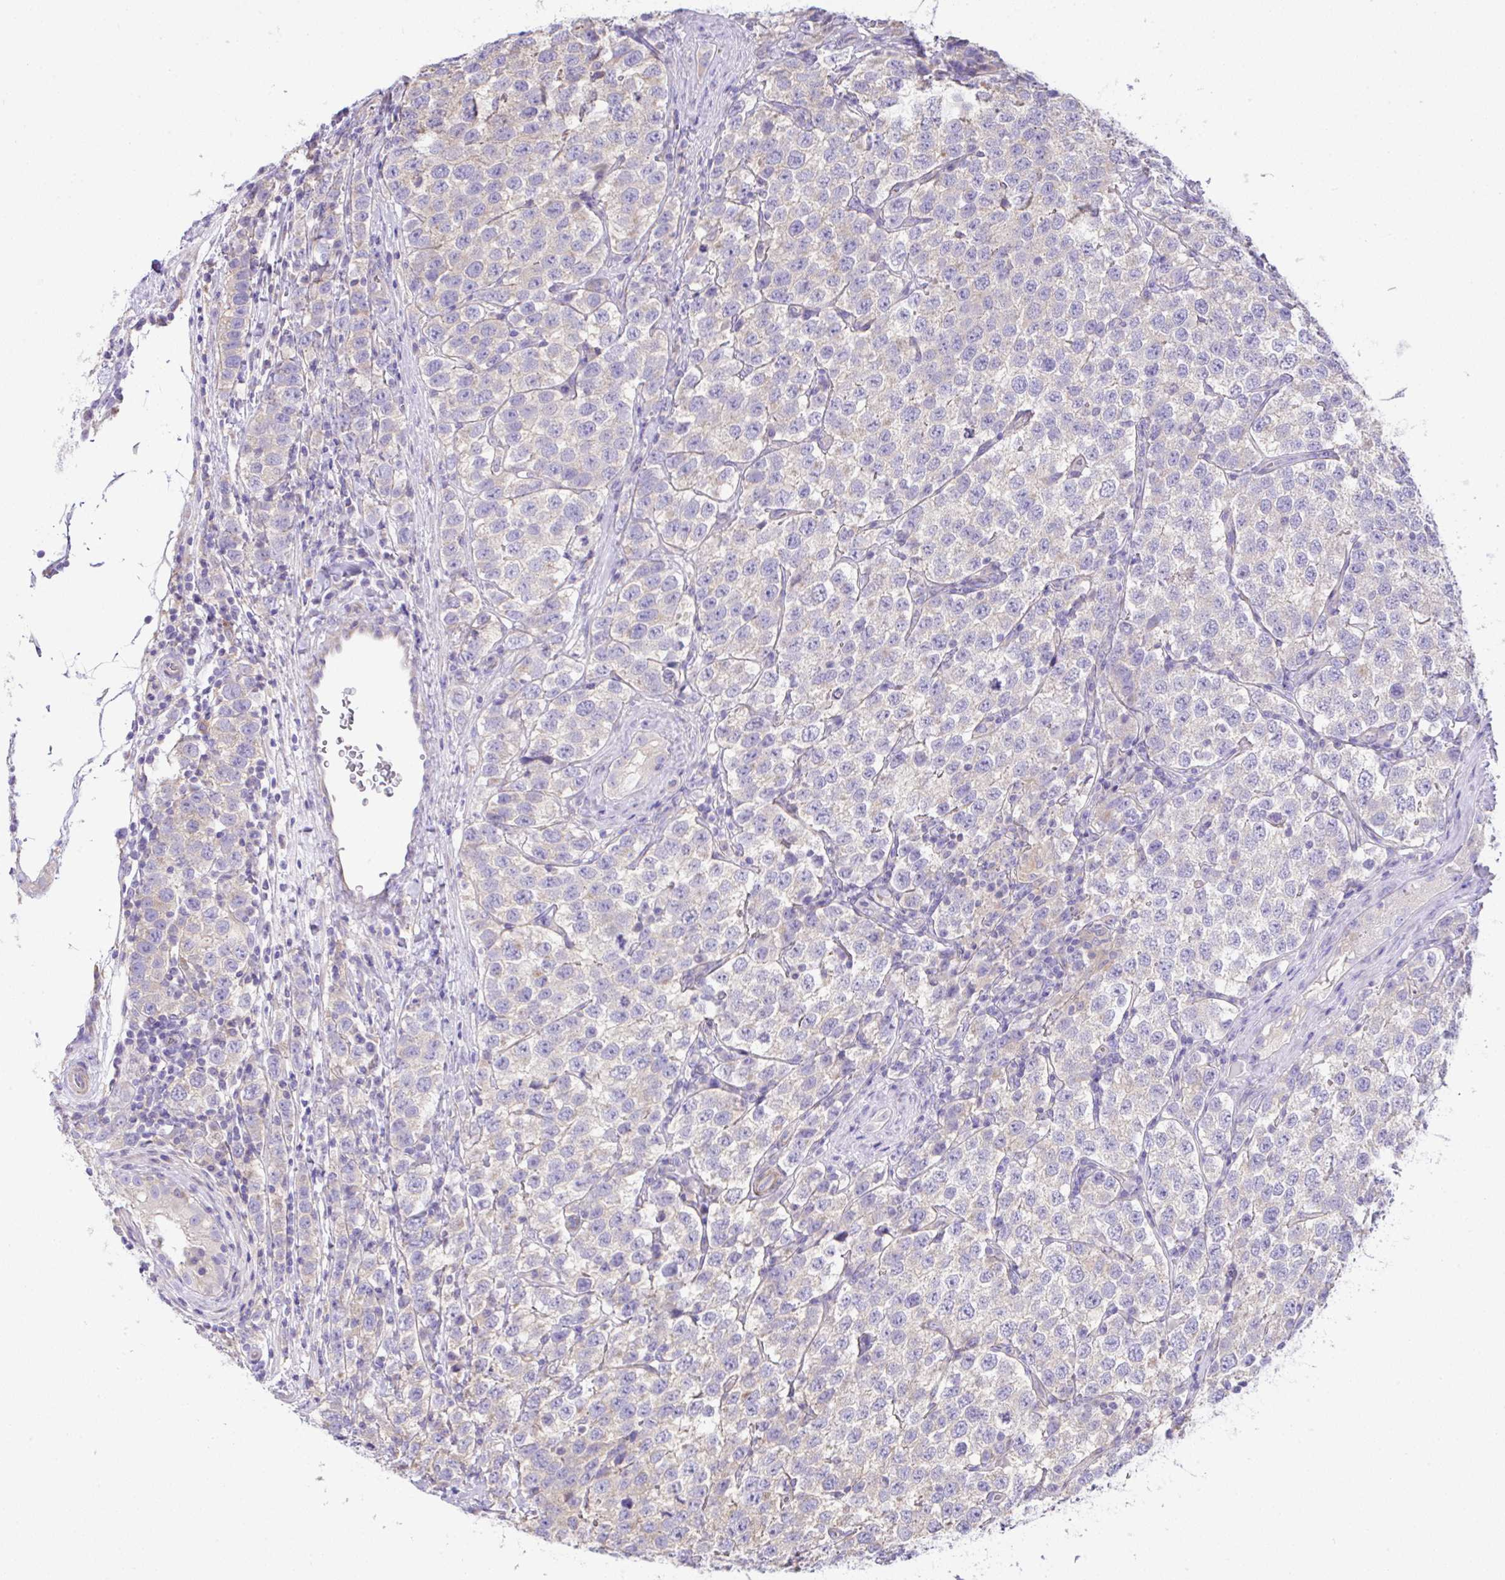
{"staining": {"intensity": "weak", "quantity": "<25%", "location": "cytoplasmic/membranous"}, "tissue": "testis cancer", "cell_type": "Tumor cells", "image_type": "cancer", "snomed": [{"axis": "morphology", "description": "Seminoma, NOS"}, {"axis": "topography", "description": "Testis"}], "caption": "This photomicrograph is of testis seminoma stained with IHC to label a protein in brown with the nuclei are counter-stained blue. There is no positivity in tumor cells. (DAB (3,3'-diaminobenzidine) immunohistochemistry visualized using brightfield microscopy, high magnification).", "gene": "OR4P4", "patient": {"sex": "male", "age": 34}}